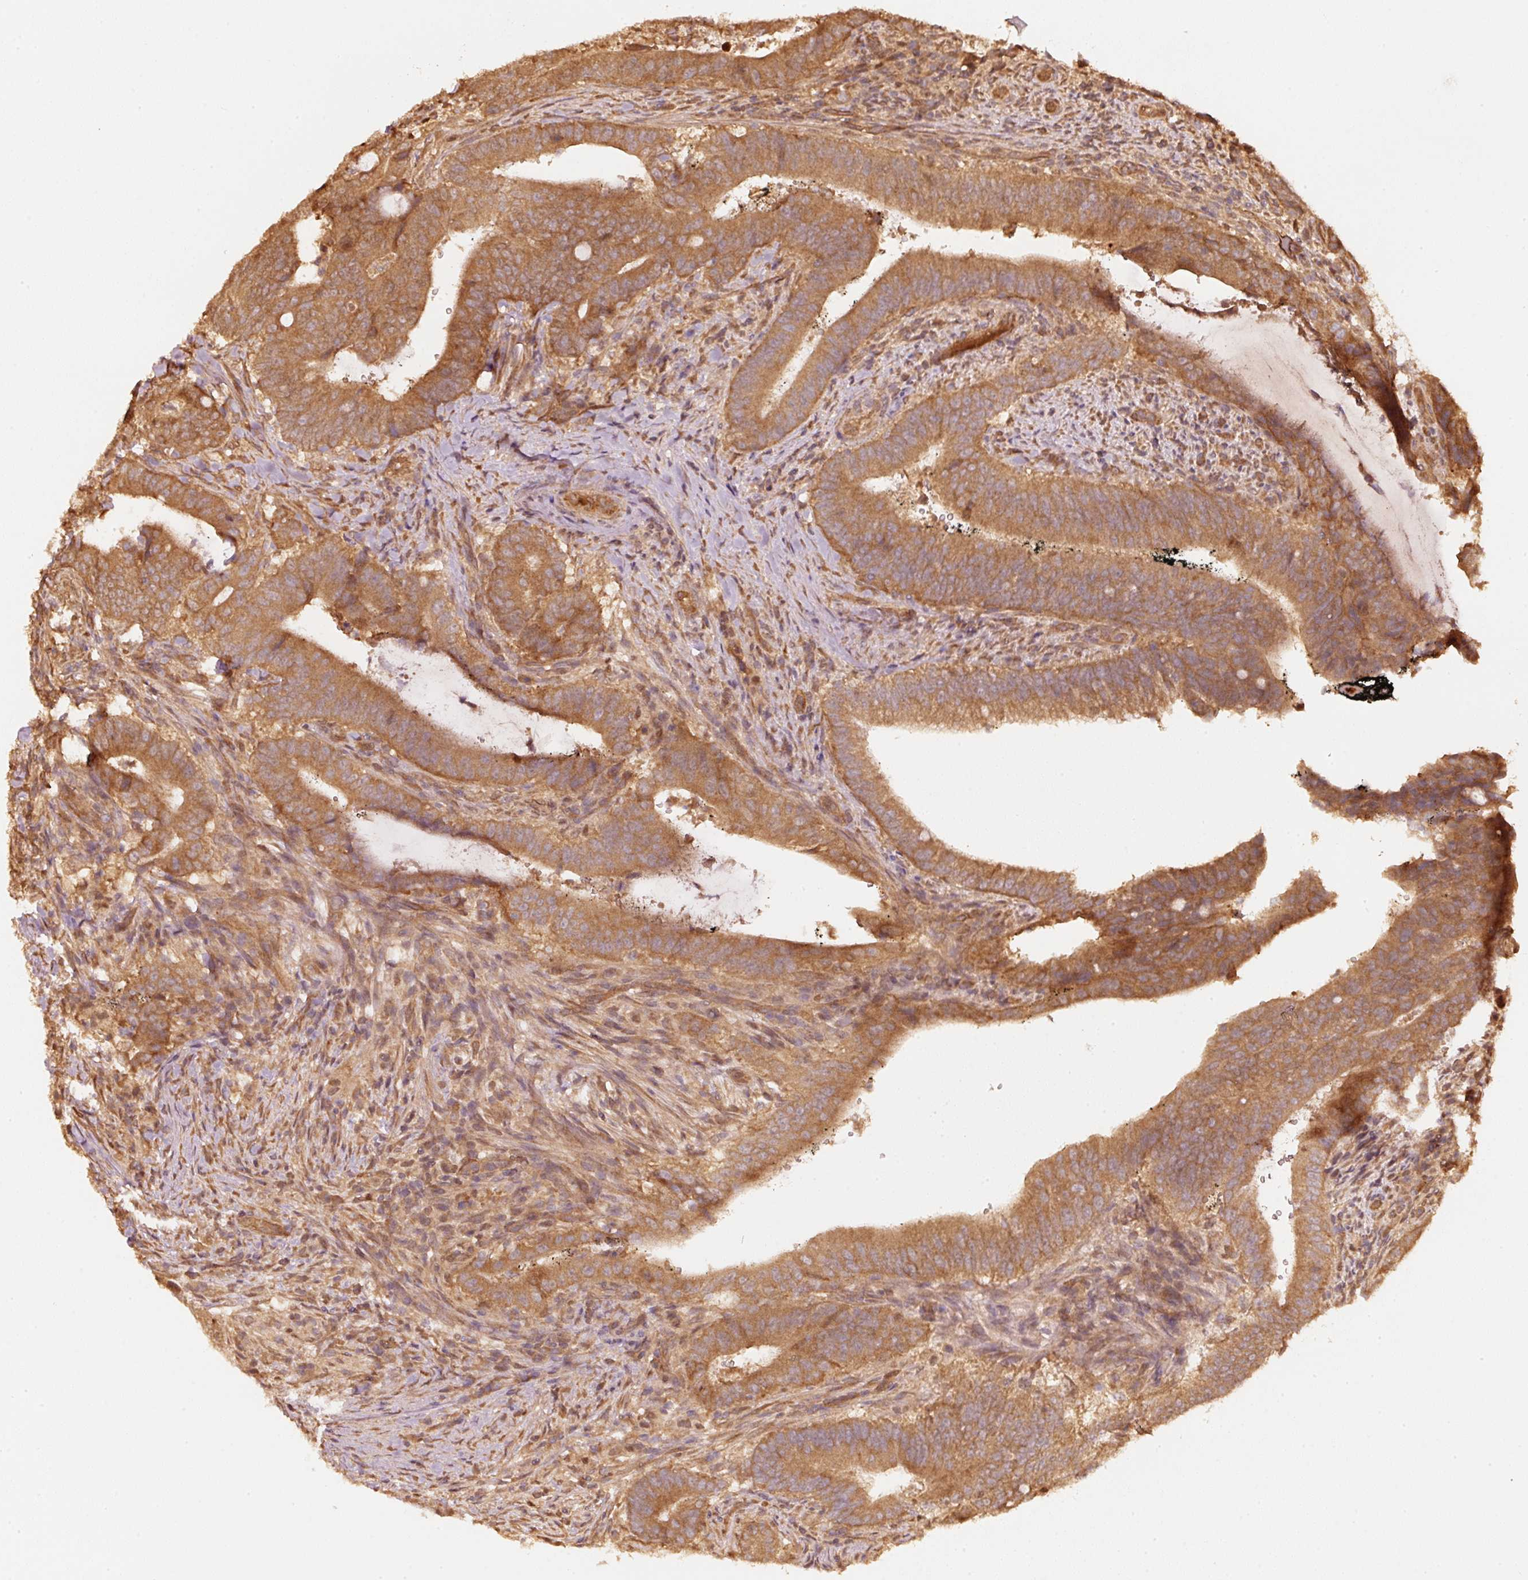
{"staining": {"intensity": "moderate", "quantity": ">75%", "location": "cytoplasmic/membranous"}, "tissue": "colorectal cancer", "cell_type": "Tumor cells", "image_type": "cancer", "snomed": [{"axis": "morphology", "description": "Adenocarcinoma, NOS"}, {"axis": "topography", "description": "Colon"}], "caption": "Tumor cells reveal medium levels of moderate cytoplasmic/membranous positivity in about >75% of cells in colorectal adenocarcinoma.", "gene": "STAU1", "patient": {"sex": "female", "age": 43}}